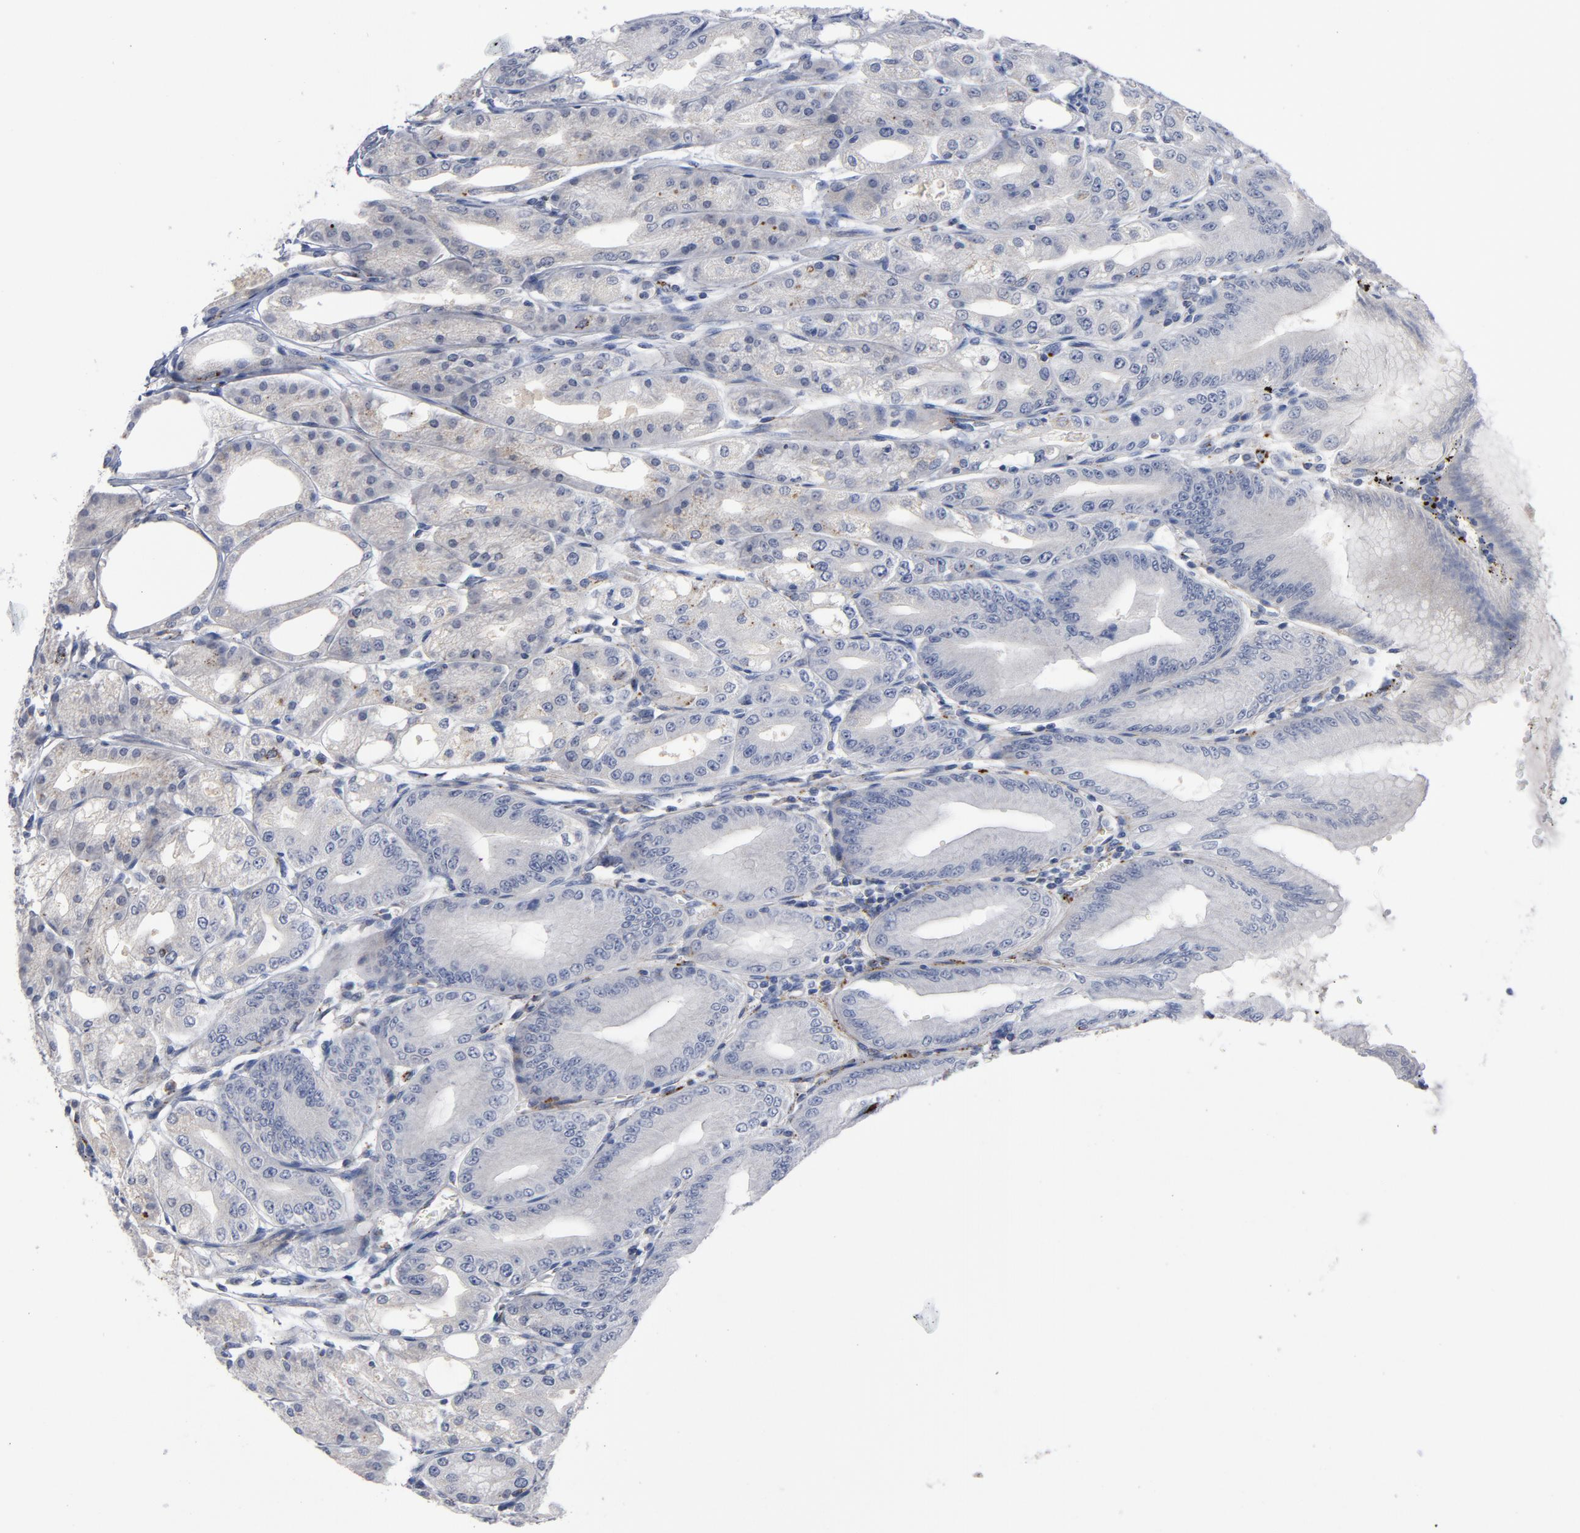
{"staining": {"intensity": "moderate", "quantity": "25%-75%", "location": "cytoplasmic/membranous"}, "tissue": "stomach", "cell_type": "Glandular cells", "image_type": "normal", "snomed": [{"axis": "morphology", "description": "Normal tissue, NOS"}, {"axis": "topography", "description": "Stomach, lower"}], "caption": "Immunohistochemical staining of unremarkable stomach exhibits 25%-75% levels of moderate cytoplasmic/membranous protein expression in about 25%-75% of glandular cells.", "gene": "AKT2", "patient": {"sex": "male", "age": 71}}